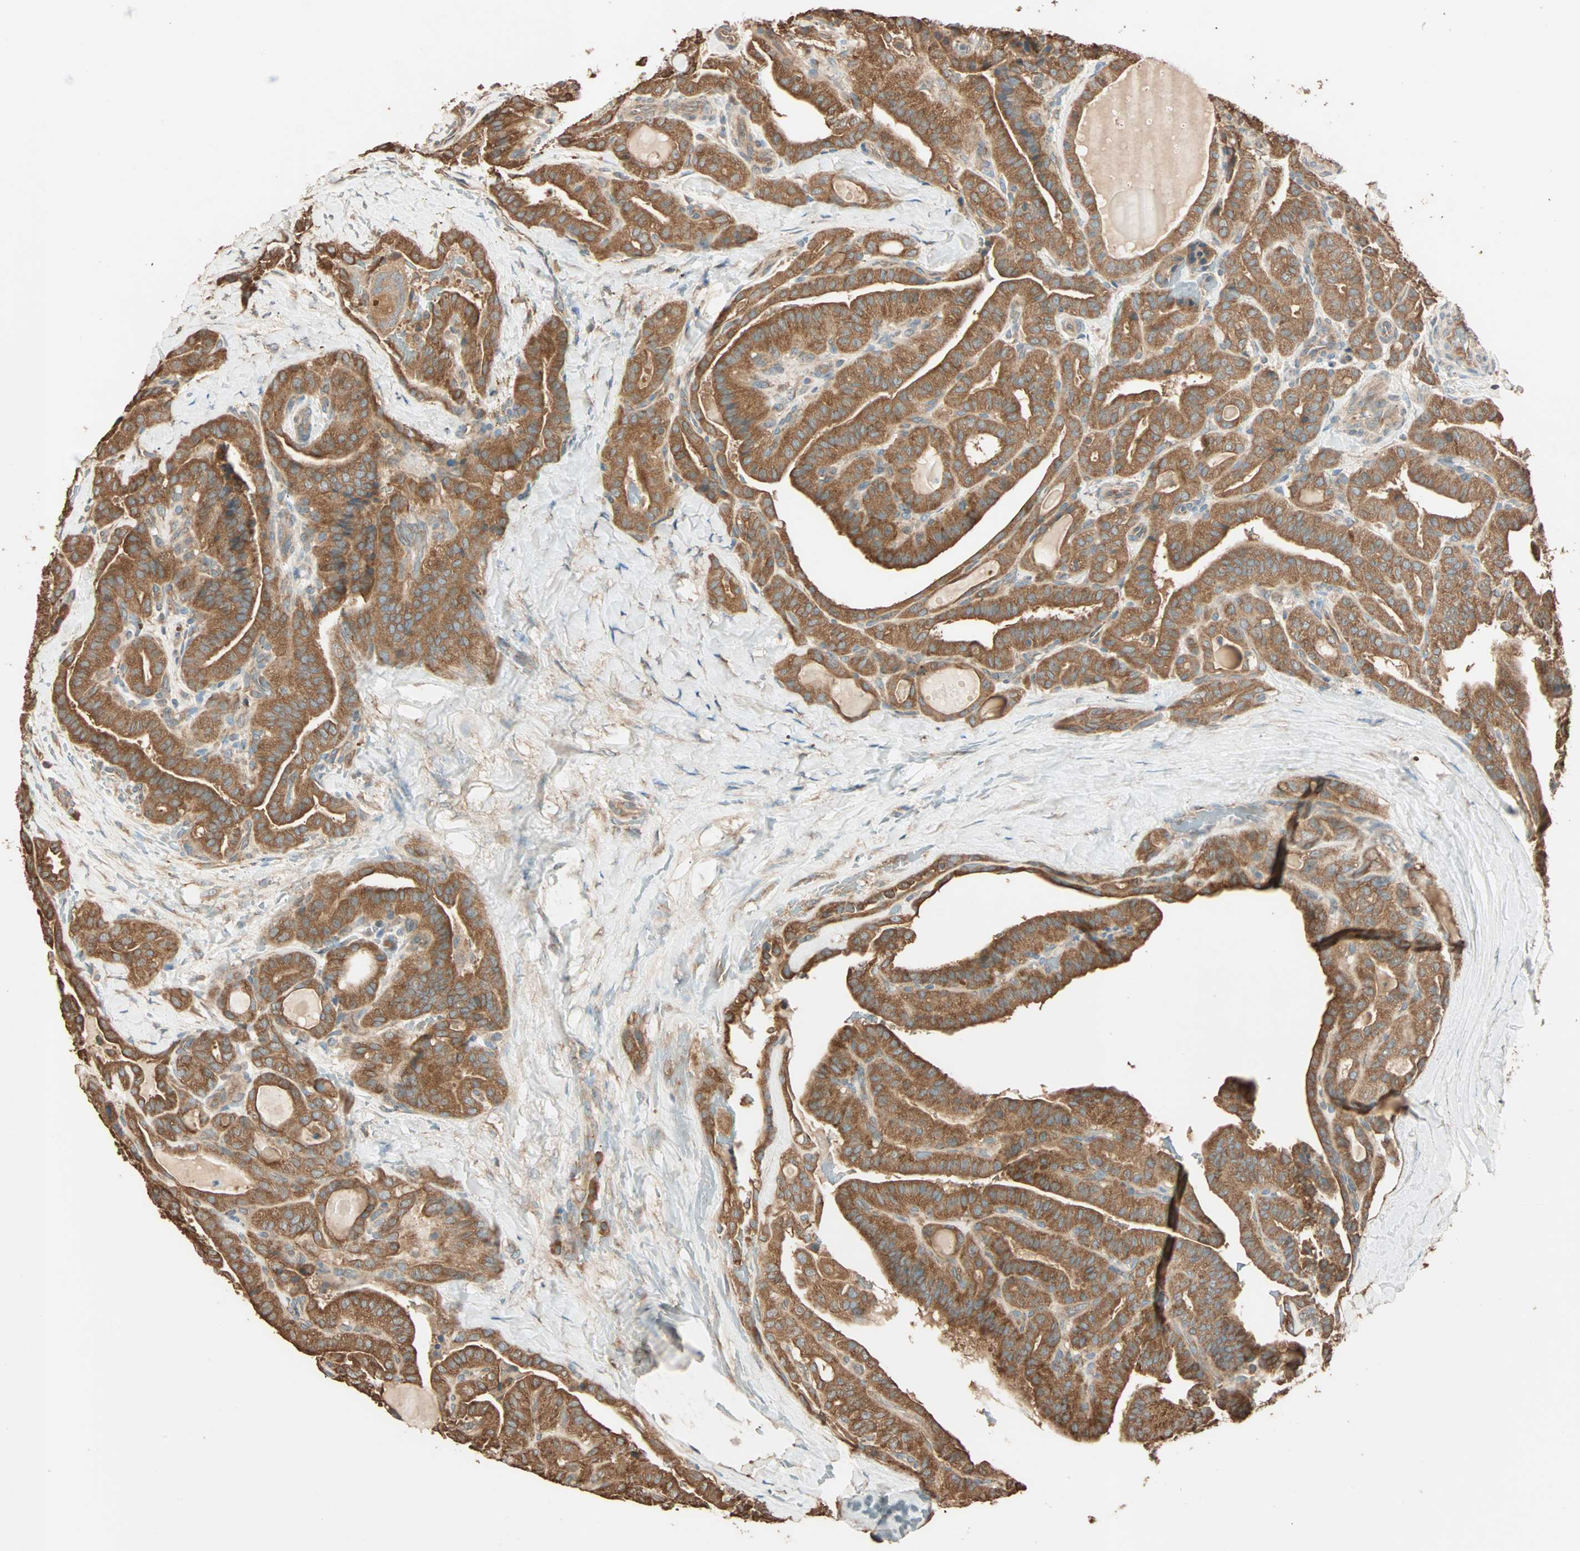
{"staining": {"intensity": "strong", "quantity": ">75%", "location": "cytoplasmic/membranous"}, "tissue": "thyroid cancer", "cell_type": "Tumor cells", "image_type": "cancer", "snomed": [{"axis": "morphology", "description": "Papillary adenocarcinoma, NOS"}, {"axis": "topography", "description": "Thyroid gland"}], "caption": "Thyroid cancer (papillary adenocarcinoma) stained for a protein (brown) displays strong cytoplasmic/membranous positive staining in approximately >75% of tumor cells.", "gene": "EIF4G2", "patient": {"sex": "male", "age": 77}}